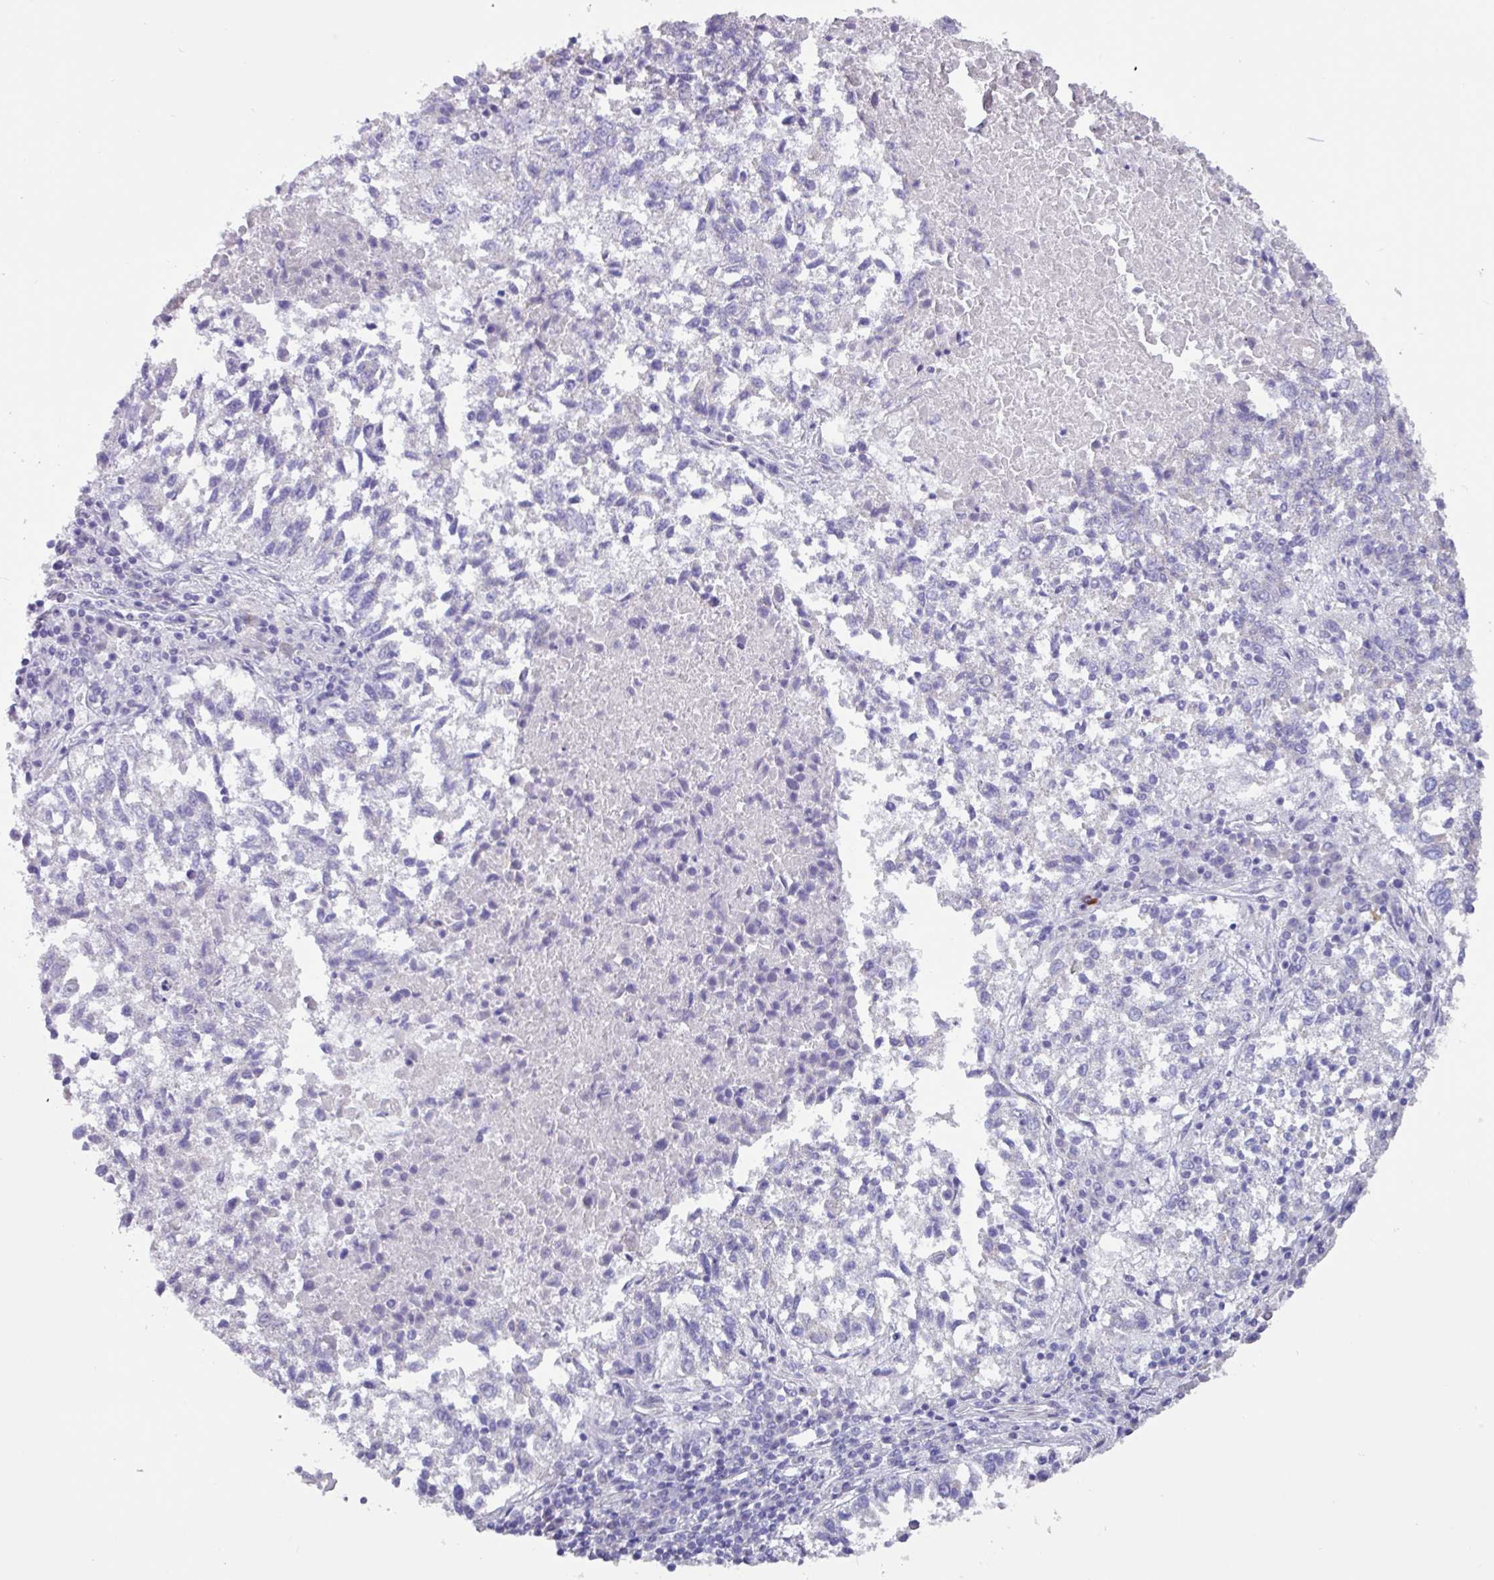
{"staining": {"intensity": "negative", "quantity": "none", "location": "none"}, "tissue": "lung cancer", "cell_type": "Tumor cells", "image_type": "cancer", "snomed": [{"axis": "morphology", "description": "Squamous cell carcinoma, NOS"}, {"axis": "topography", "description": "Lung"}], "caption": "Protein analysis of lung cancer reveals no significant staining in tumor cells.", "gene": "OTX1", "patient": {"sex": "male", "age": 73}}